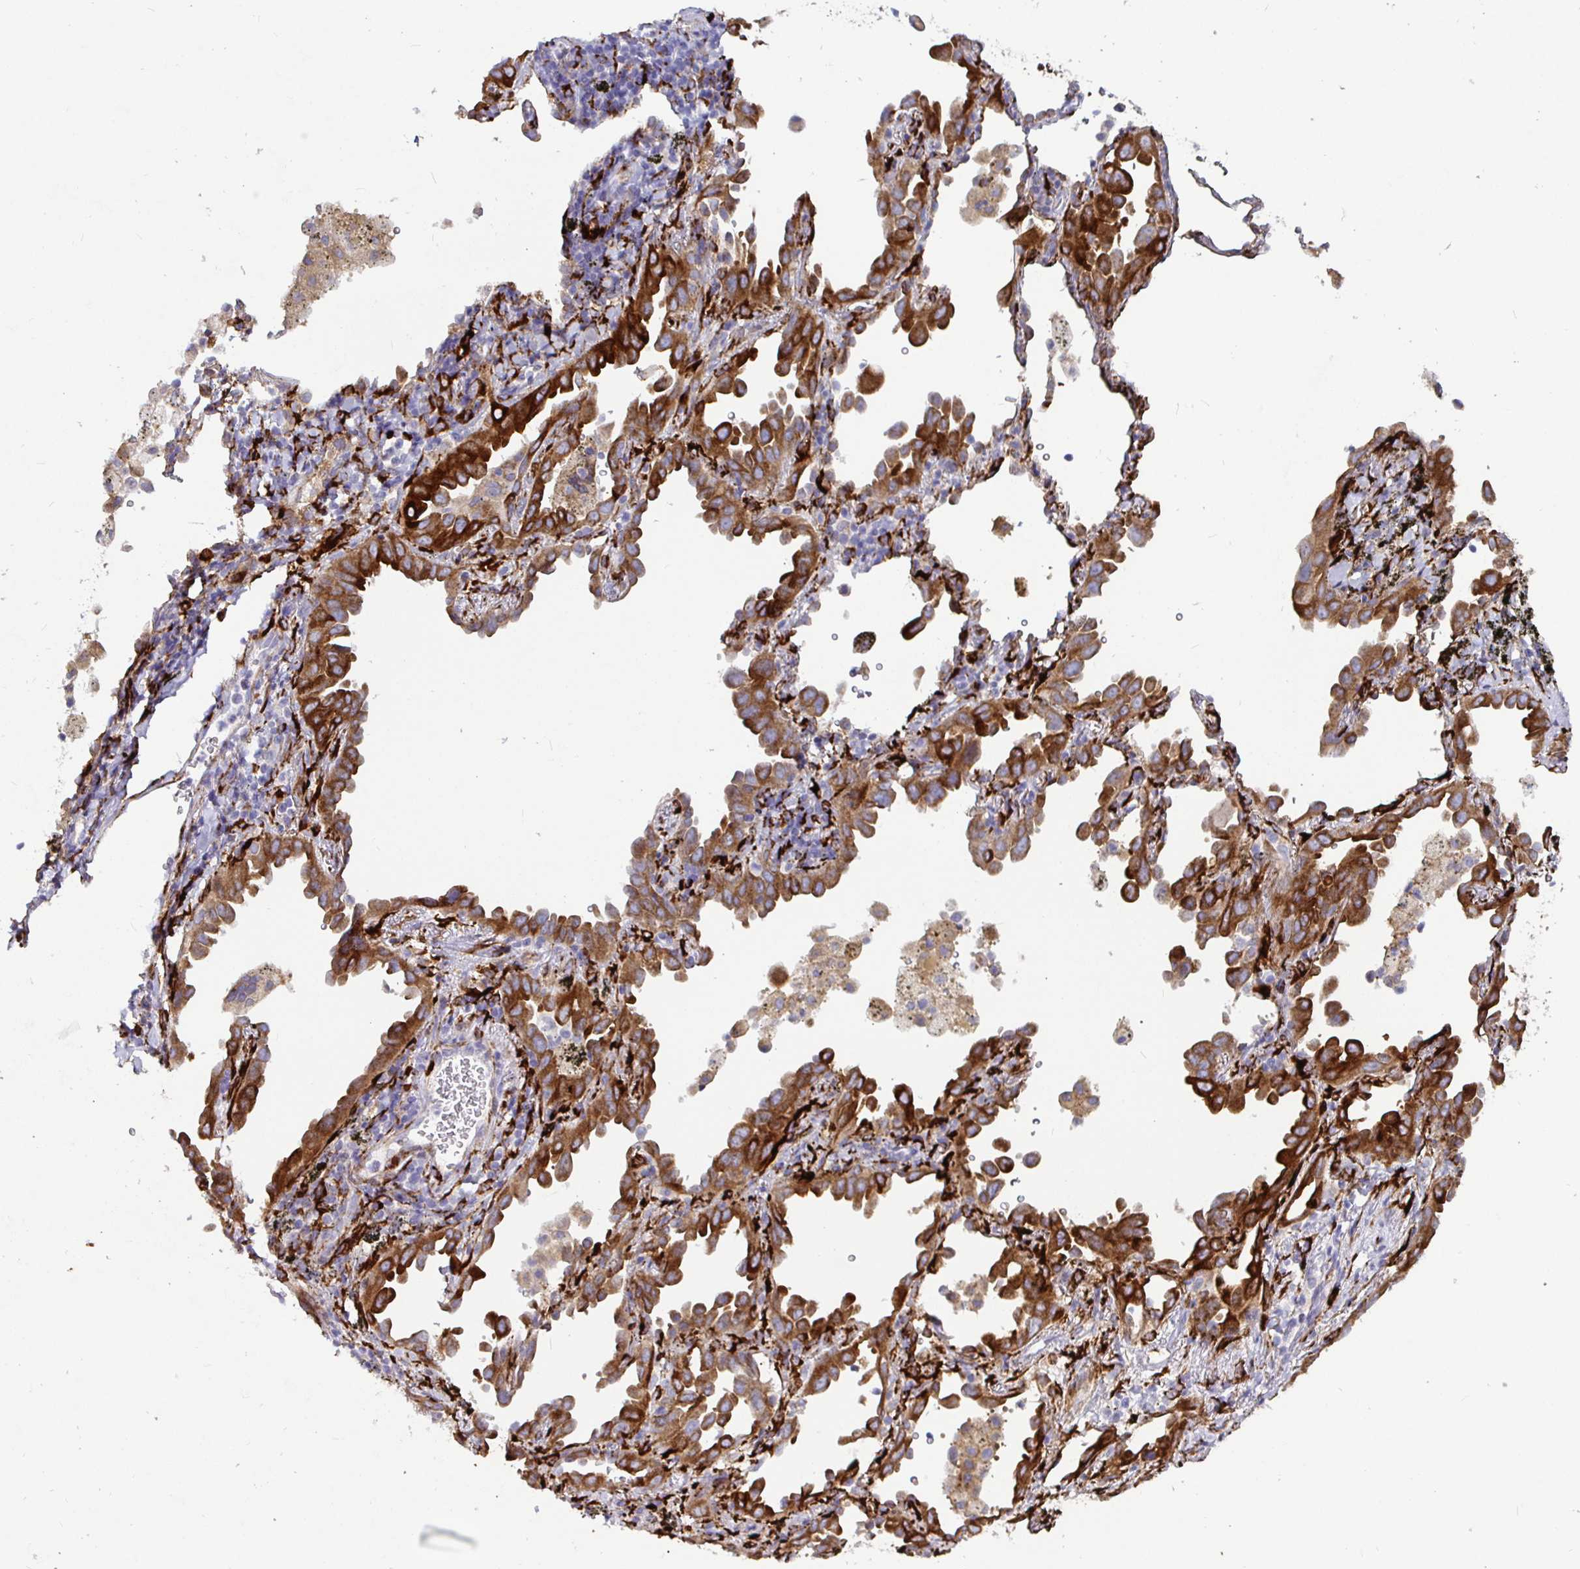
{"staining": {"intensity": "strong", "quantity": ">75%", "location": "cytoplasmic/membranous"}, "tissue": "lung cancer", "cell_type": "Tumor cells", "image_type": "cancer", "snomed": [{"axis": "morphology", "description": "Adenocarcinoma, NOS"}, {"axis": "topography", "description": "Lung"}], "caption": "A photomicrograph showing strong cytoplasmic/membranous positivity in about >75% of tumor cells in adenocarcinoma (lung), as visualized by brown immunohistochemical staining.", "gene": "P4HA2", "patient": {"sex": "male", "age": 68}}